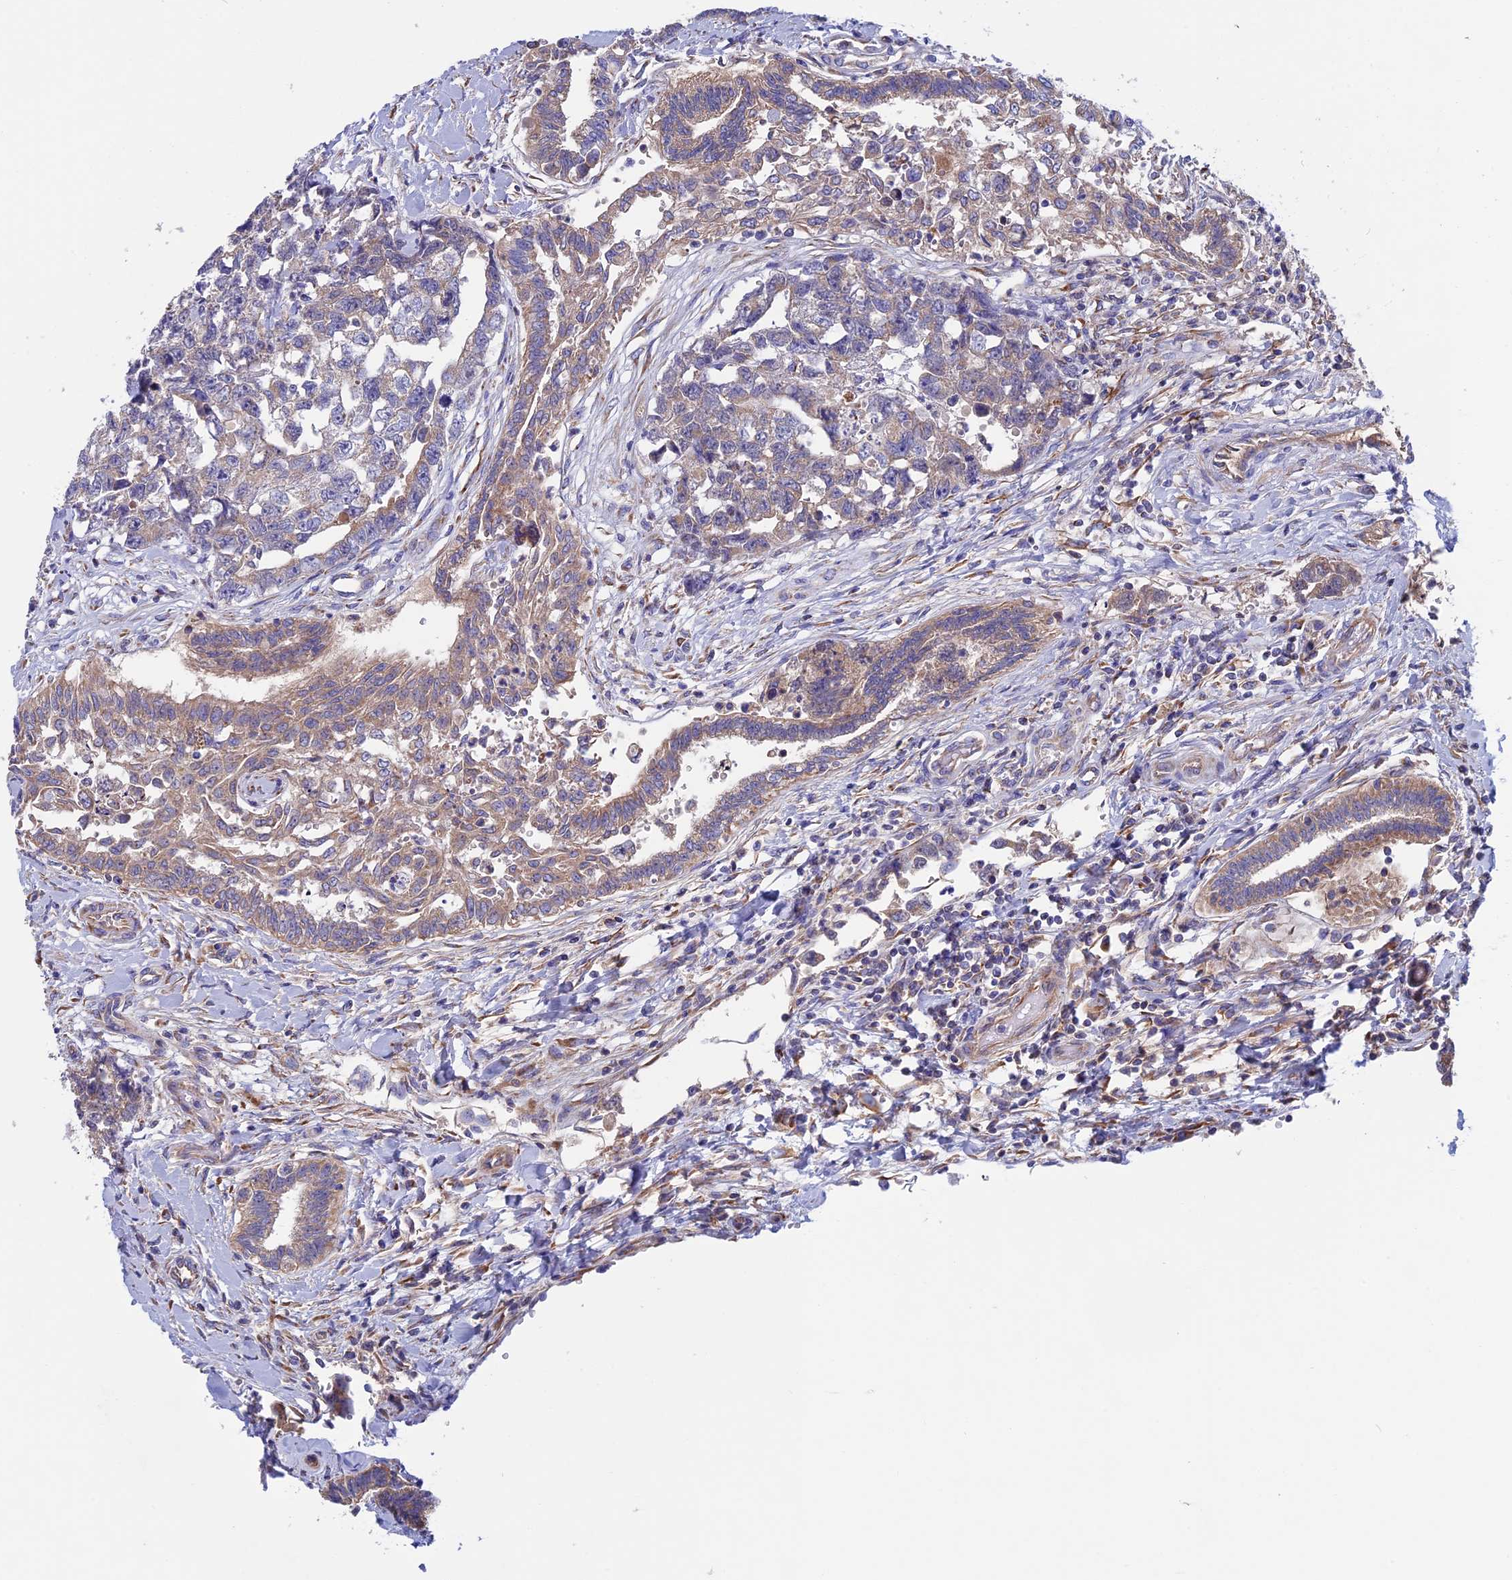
{"staining": {"intensity": "weak", "quantity": "25%-75%", "location": "cytoplasmic/membranous"}, "tissue": "testis cancer", "cell_type": "Tumor cells", "image_type": "cancer", "snomed": [{"axis": "morphology", "description": "Carcinoma, Embryonal, NOS"}, {"axis": "topography", "description": "Testis"}], "caption": "The image demonstrates a brown stain indicating the presence of a protein in the cytoplasmic/membranous of tumor cells in testis embryonal carcinoma. Using DAB (3,3'-diaminobenzidine) (brown) and hematoxylin (blue) stains, captured at high magnification using brightfield microscopy.", "gene": "SLC15A5", "patient": {"sex": "male", "age": 31}}